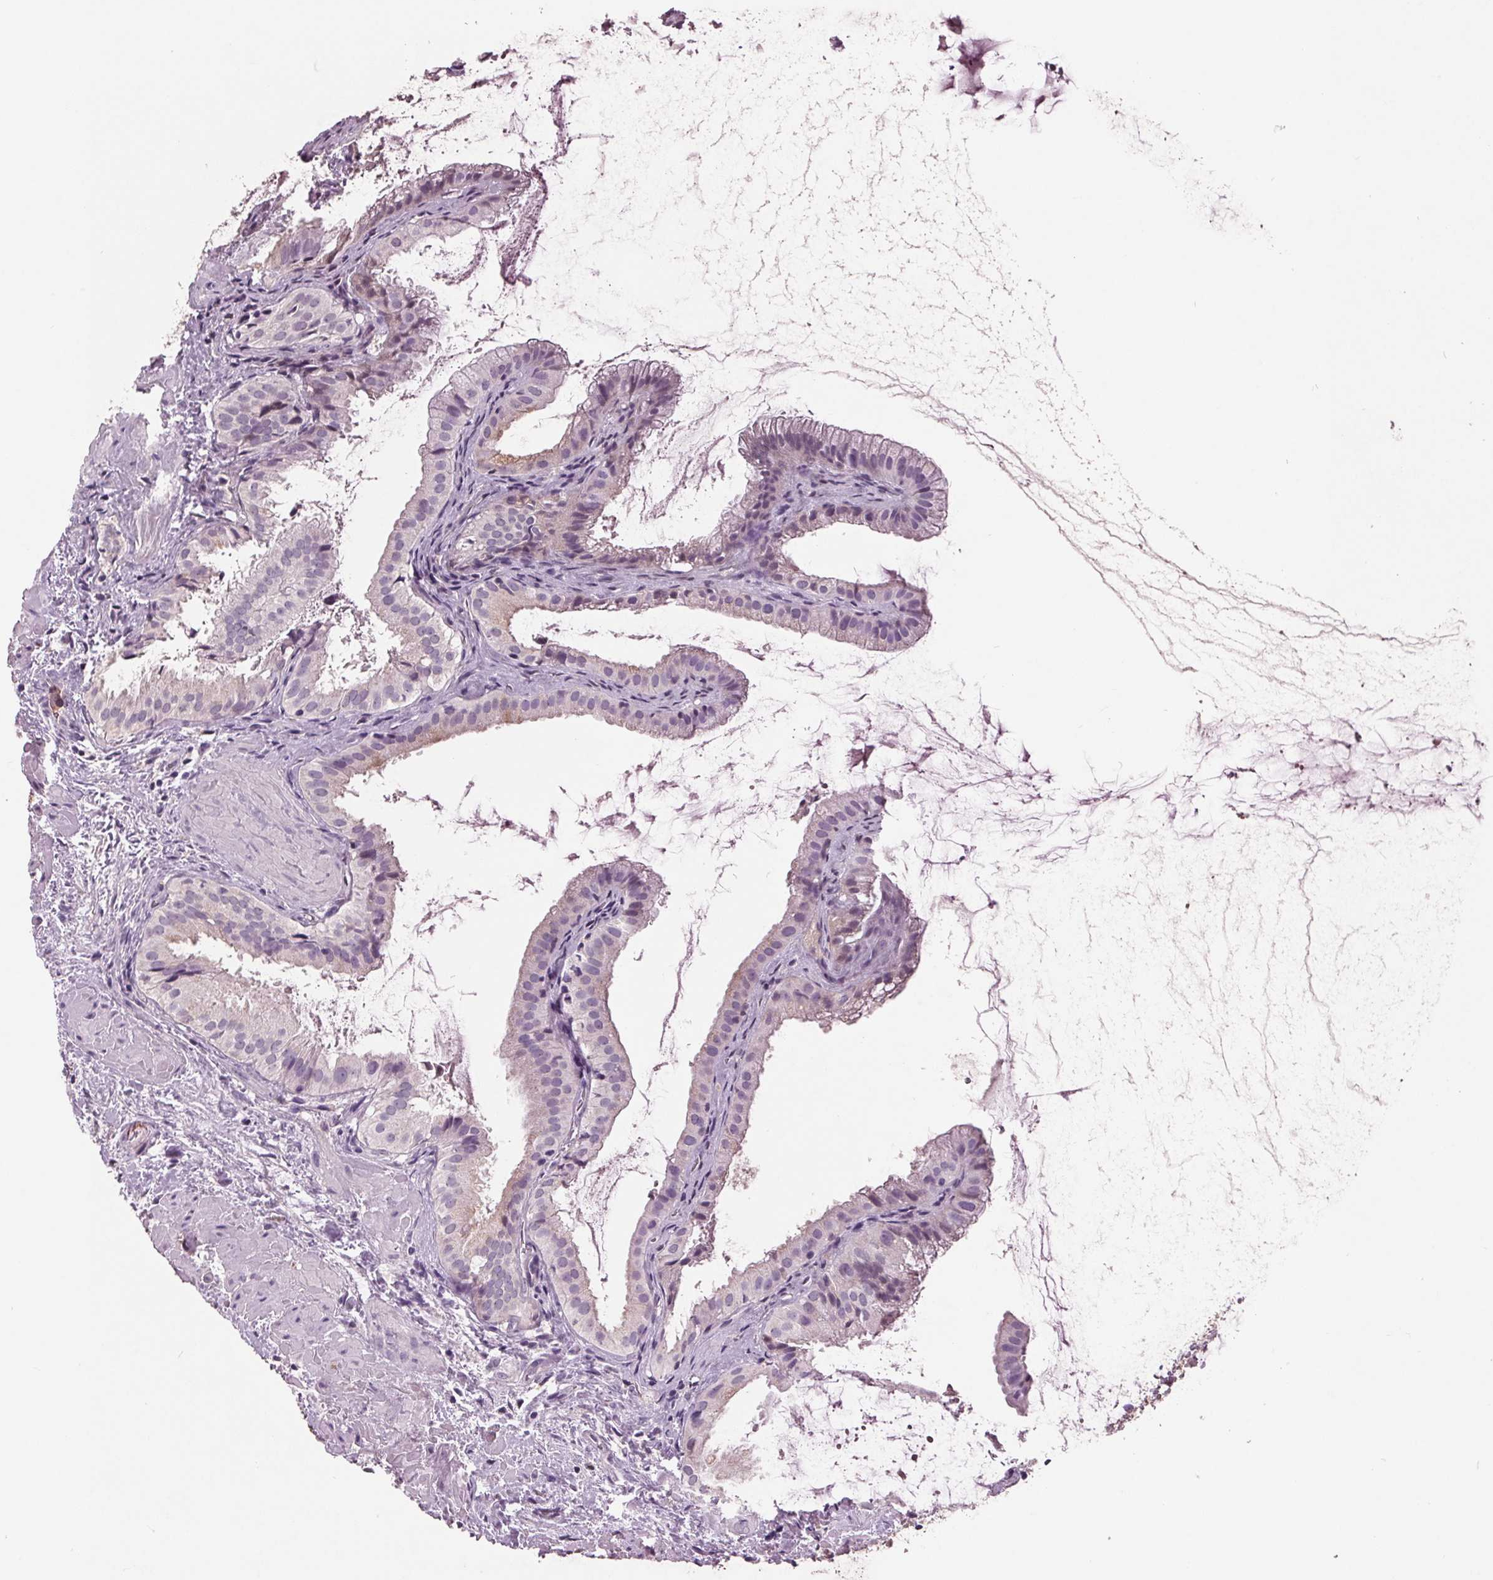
{"staining": {"intensity": "weak", "quantity": "<25%", "location": "cytoplasmic/membranous"}, "tissue": "gallbladder", "cell_type": "Glandular cells", "image_type": "normal", "snomed": [{"axis": "morphology", "description": "Normal tissue, NOS"}, {"axis": "topography", "description": "Gallbladder"}], "caption": "A histopathology image of human gallbladder is negative for staining in glandular cells. (IHC, brightfield microscopy, high magnification).", "gene": "C6", "patient": {"sex": "male", "age": 70}}